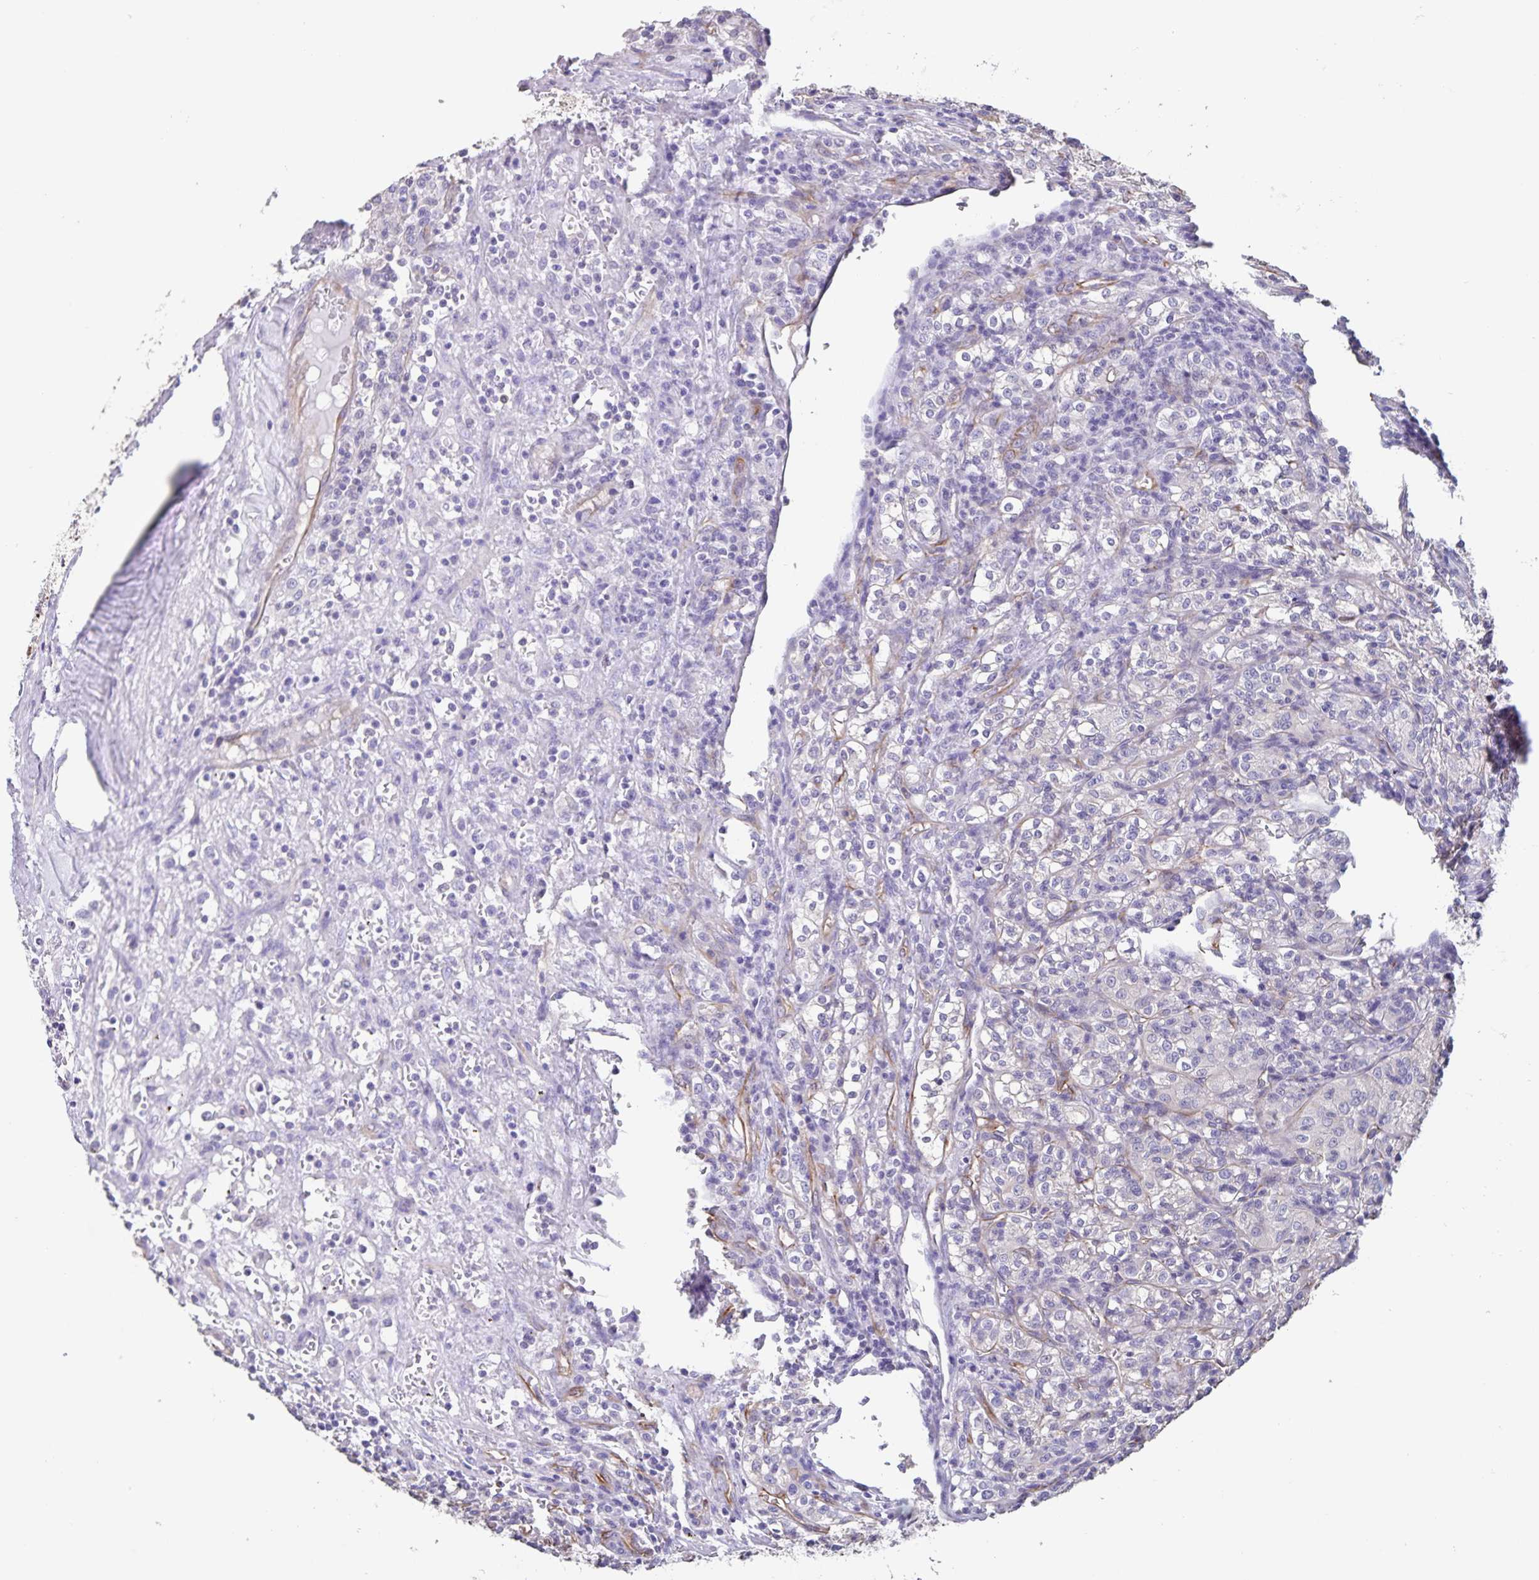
{"staining": {"intensity": "negative", "quantity": "none", "location": "none"}, "tissue": "renal cancer", "cell_type": "Tumor cells", "image_type": "cancer", "snomed": [{"axis": "morphology", "description": "Adenocarcinoma, NOS"}, {"axis": "topography", "description": "Kidney"}], "caption": "Immunohistochemical staining of renal cancer displays no significant staining in tumor cells. (Brightfield microscopy of DAB IHC at high magnification).", "gene": "SYNM", "patient": {"sex": "male", "age": 36}}